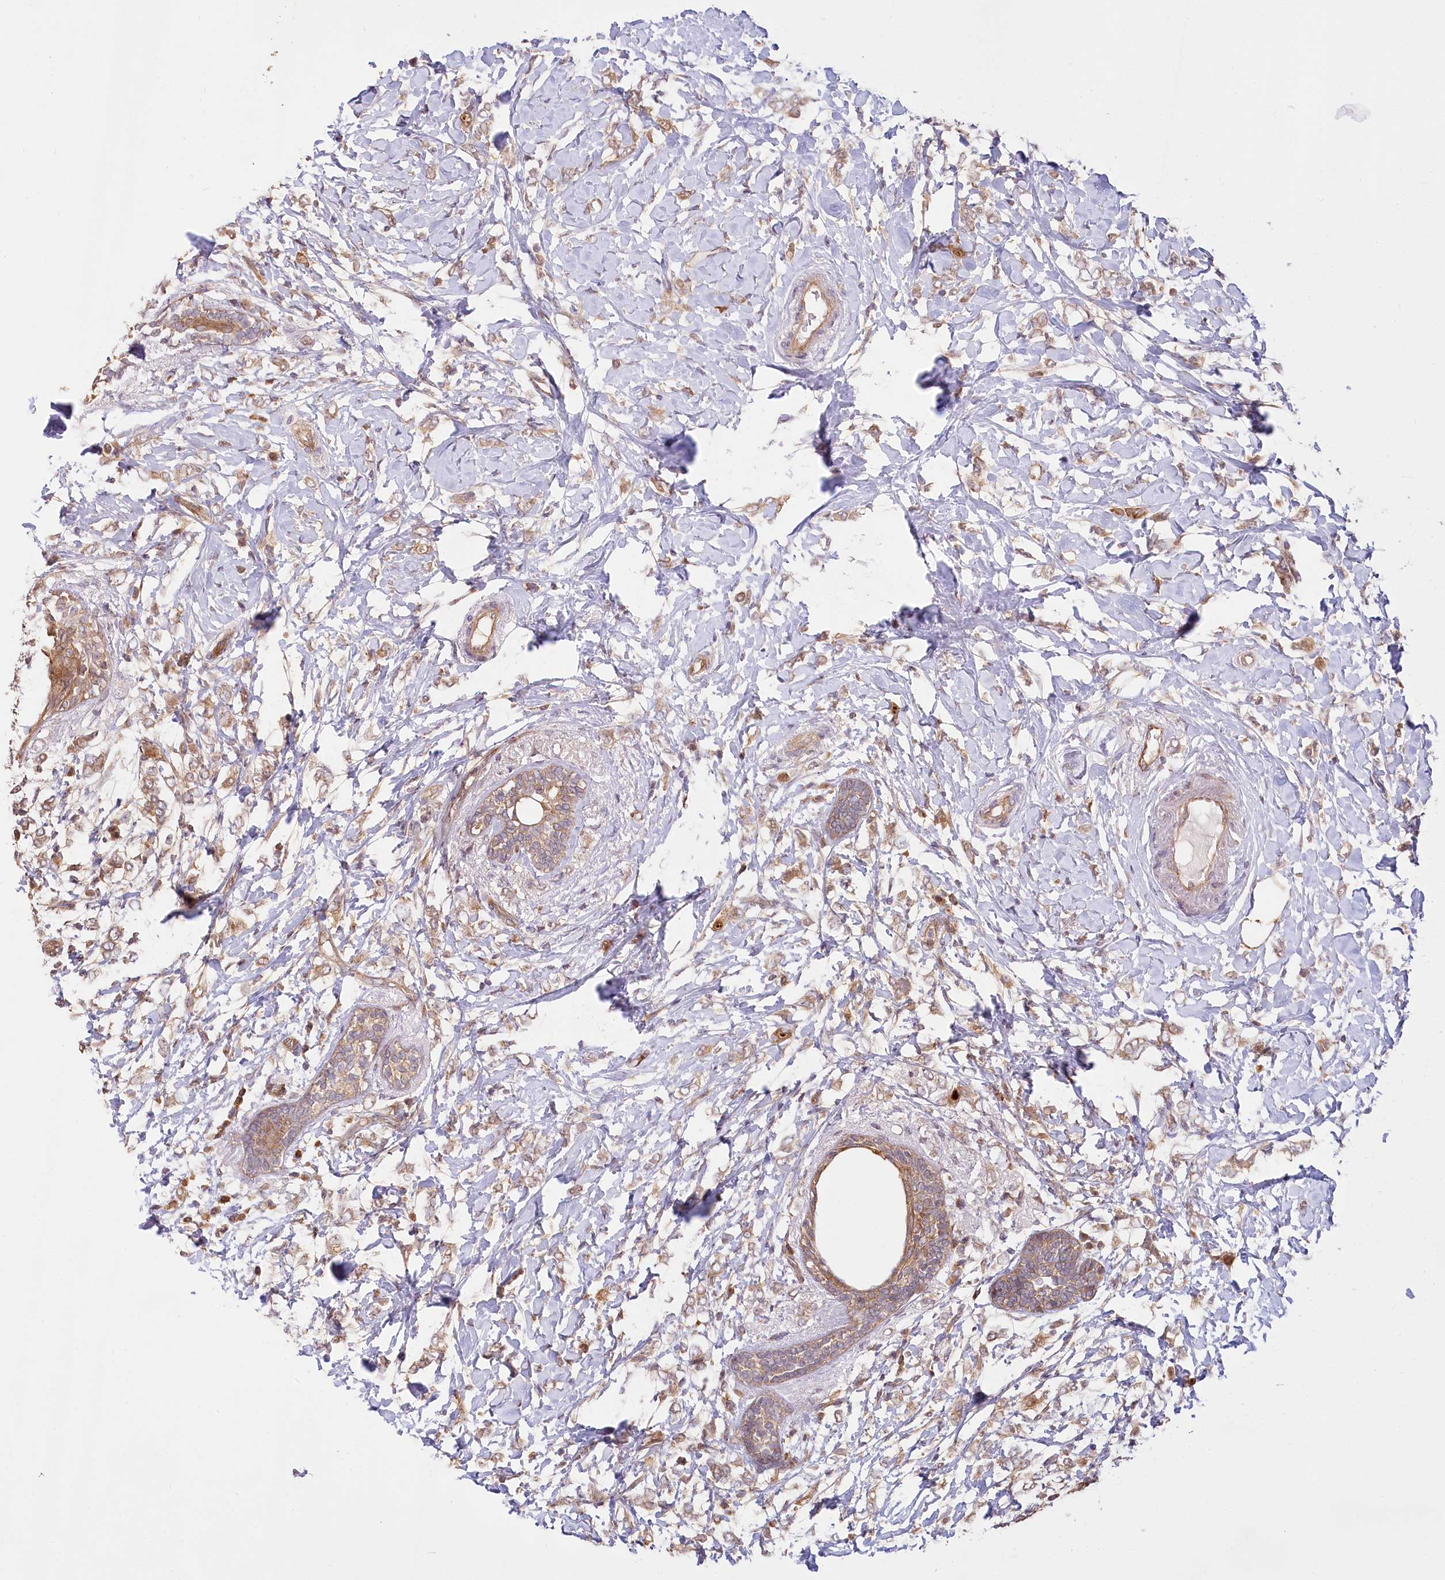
{"staining": {"intensity": "moderate", "quantity": ">75%", "location": "cytoplasmic/membranous"}, "tissue": "breast cancer", "cell_type": "Tumor cells", "image_type": "cancer", "snomed": [{"axis": "morphology", "description": "Normal tissue, NOS"}, {"axis": "morphology", "description": "Lobular carcinoma"}, {"axis": "topography", "description": "Breast"}], "caption": "The immunohistochemical stain labels moderate cytoplasmic/membranous positivity in tumor cells of breast cancer (lobular carcinoma) tissue.", "gene": "CEP70", "patient": {"sex": "female", "age": 47}}